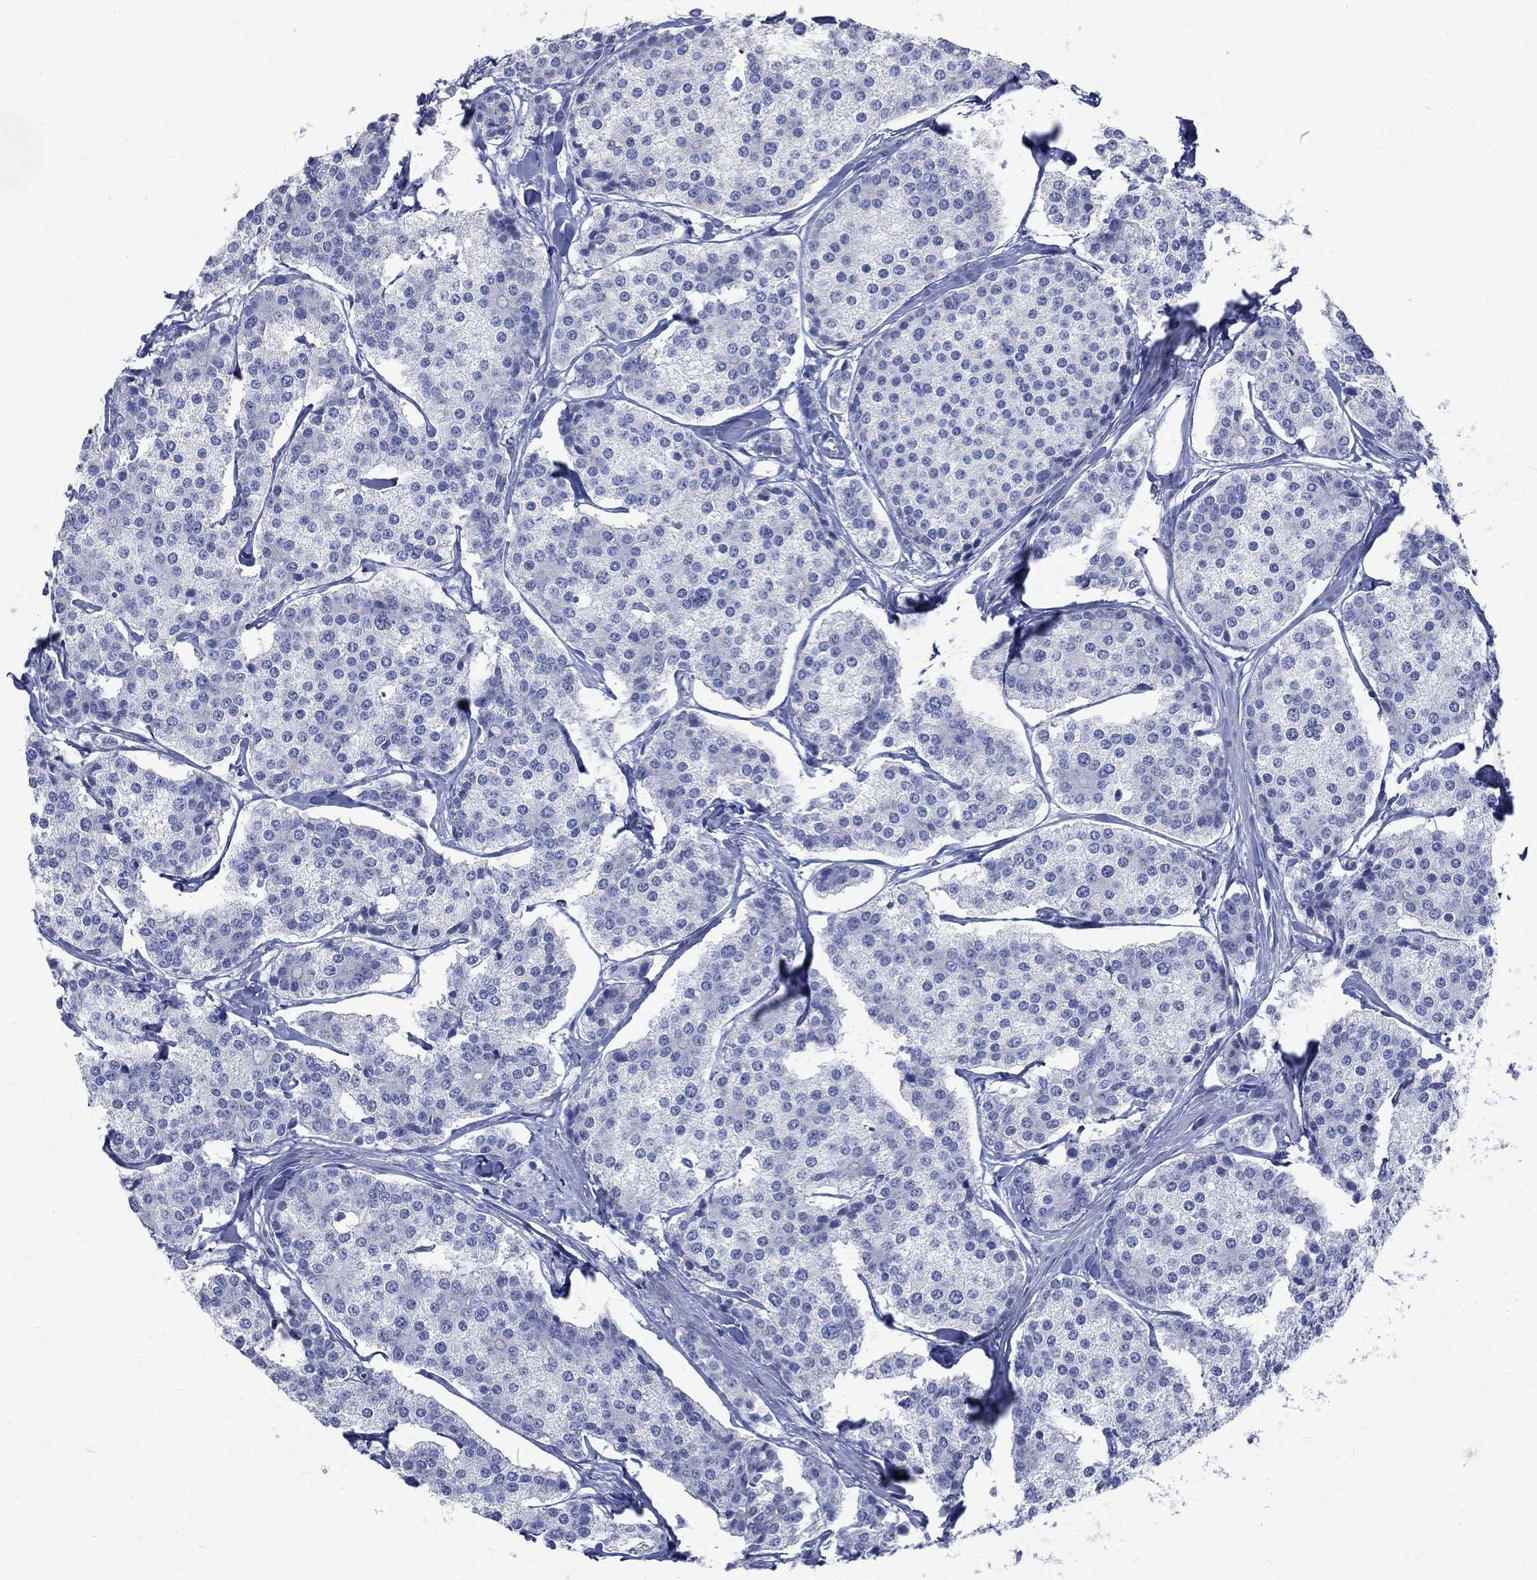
{"staining": {"intensity": "negative", "quantity": "none", "location": "none"}, "tissue": "carcinoid", "cell_type": "Tumor cells", "image_type": "cancer", "snomed": [{"axis": "morphology", "description": "Carcinoid, malignant, NOS"}, {"axis": "topography", "description": "Small intestine"}], "caption": "Histopathology image shows no significant protein expression in tumor cells of carcinoid.", "gene": "MAGEB6", "patient": {"sex": "female", "age": 65}}